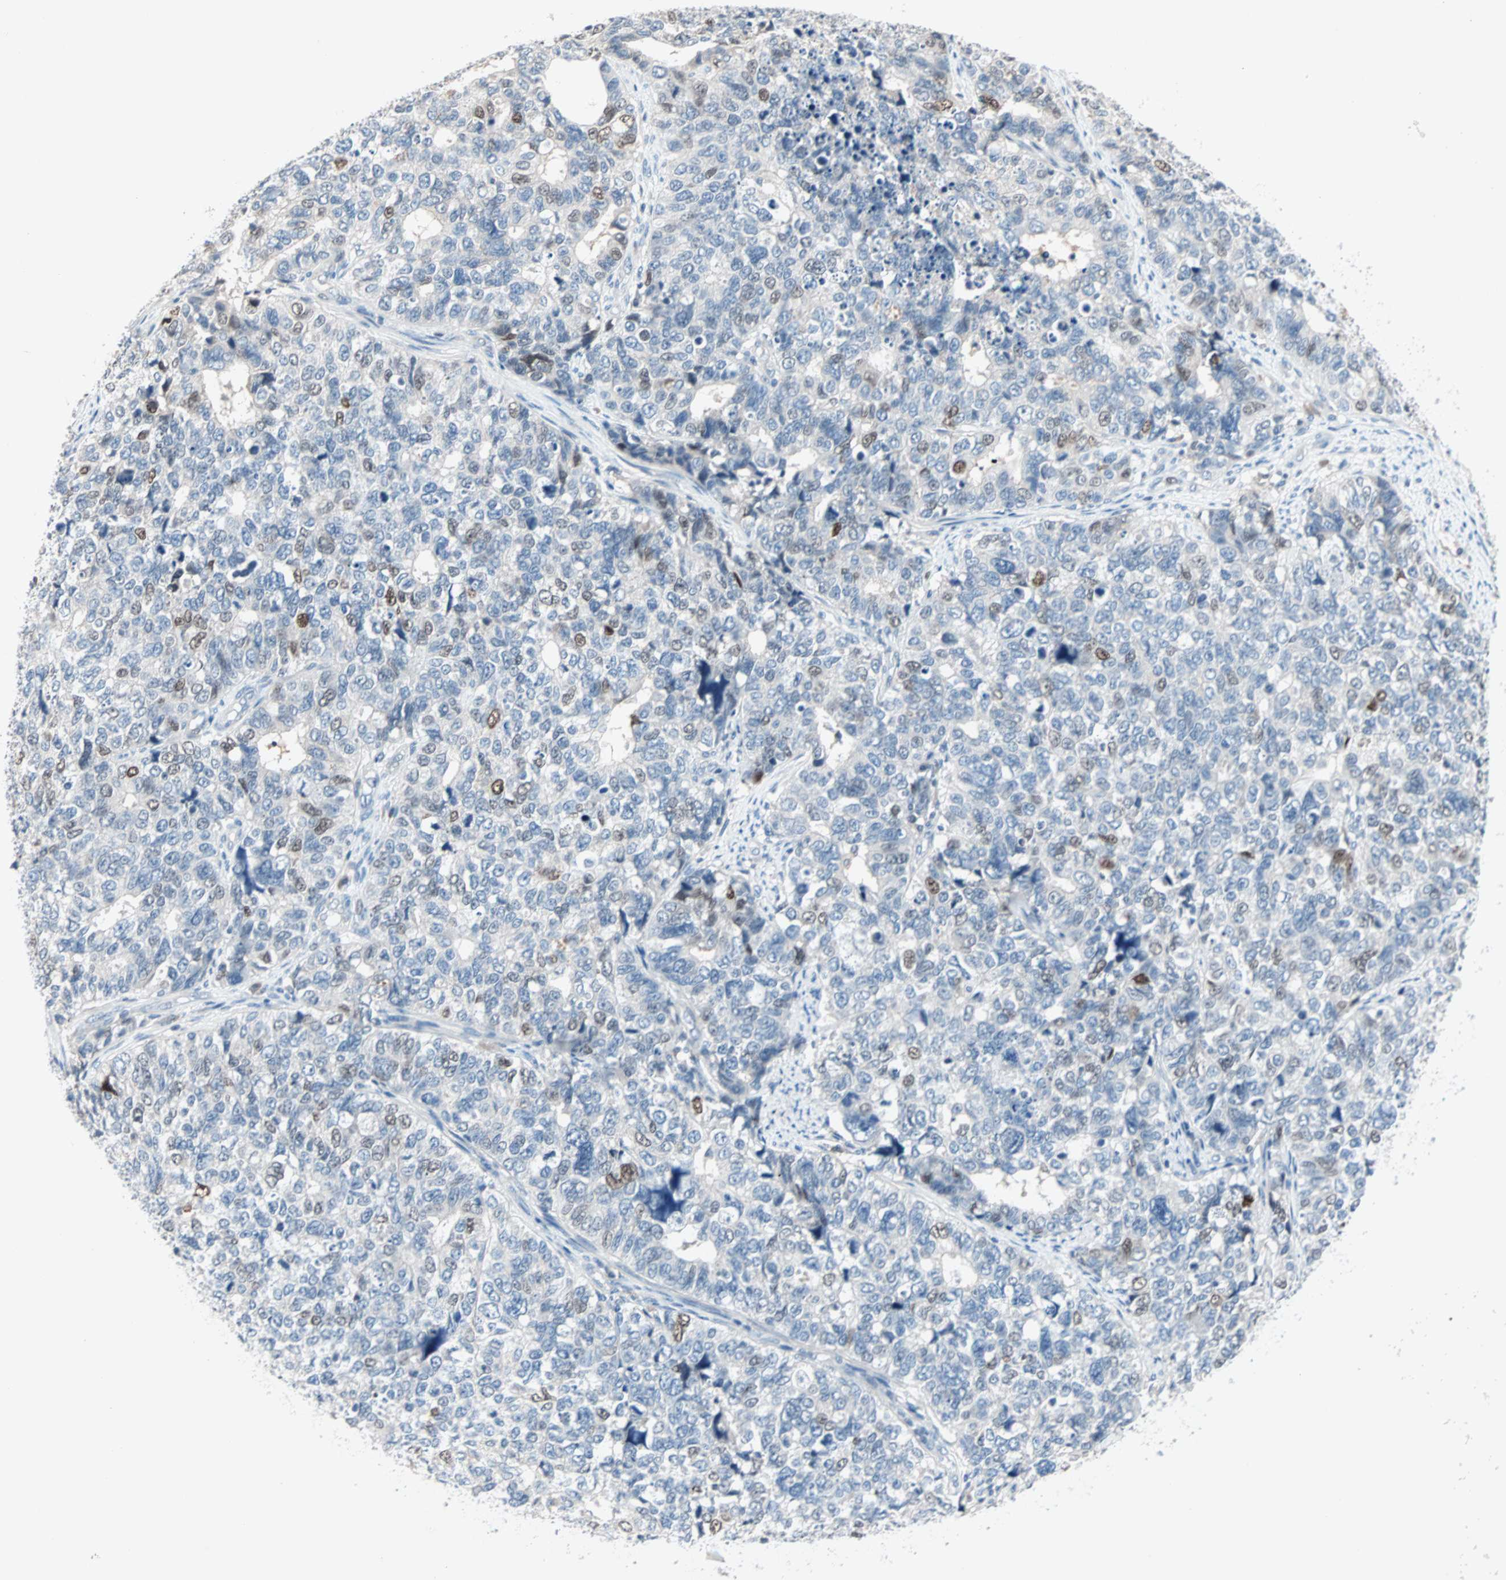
{"staining": {"intensity": "moderate", "quantity": "<25%", "location": "nuclear"}, "tissue": "cervical cancer", "cell_type": "Tumor cells", "image_type": "cancer", "snomed": [{"axis": "morphology", "description": "Squamous cell carcinoma, NOS"}, {"axis": "topography", "description": "Cervix"}], "caption": "A high-resolution photomicrograph shows IHC staining of cervical cancer (squamous cell carcinoma), which shows moderate nuclear expression in about <25% of tumor cells.", "gene": "CCNE2", "patient": {"sex": "female", "age": 63}}